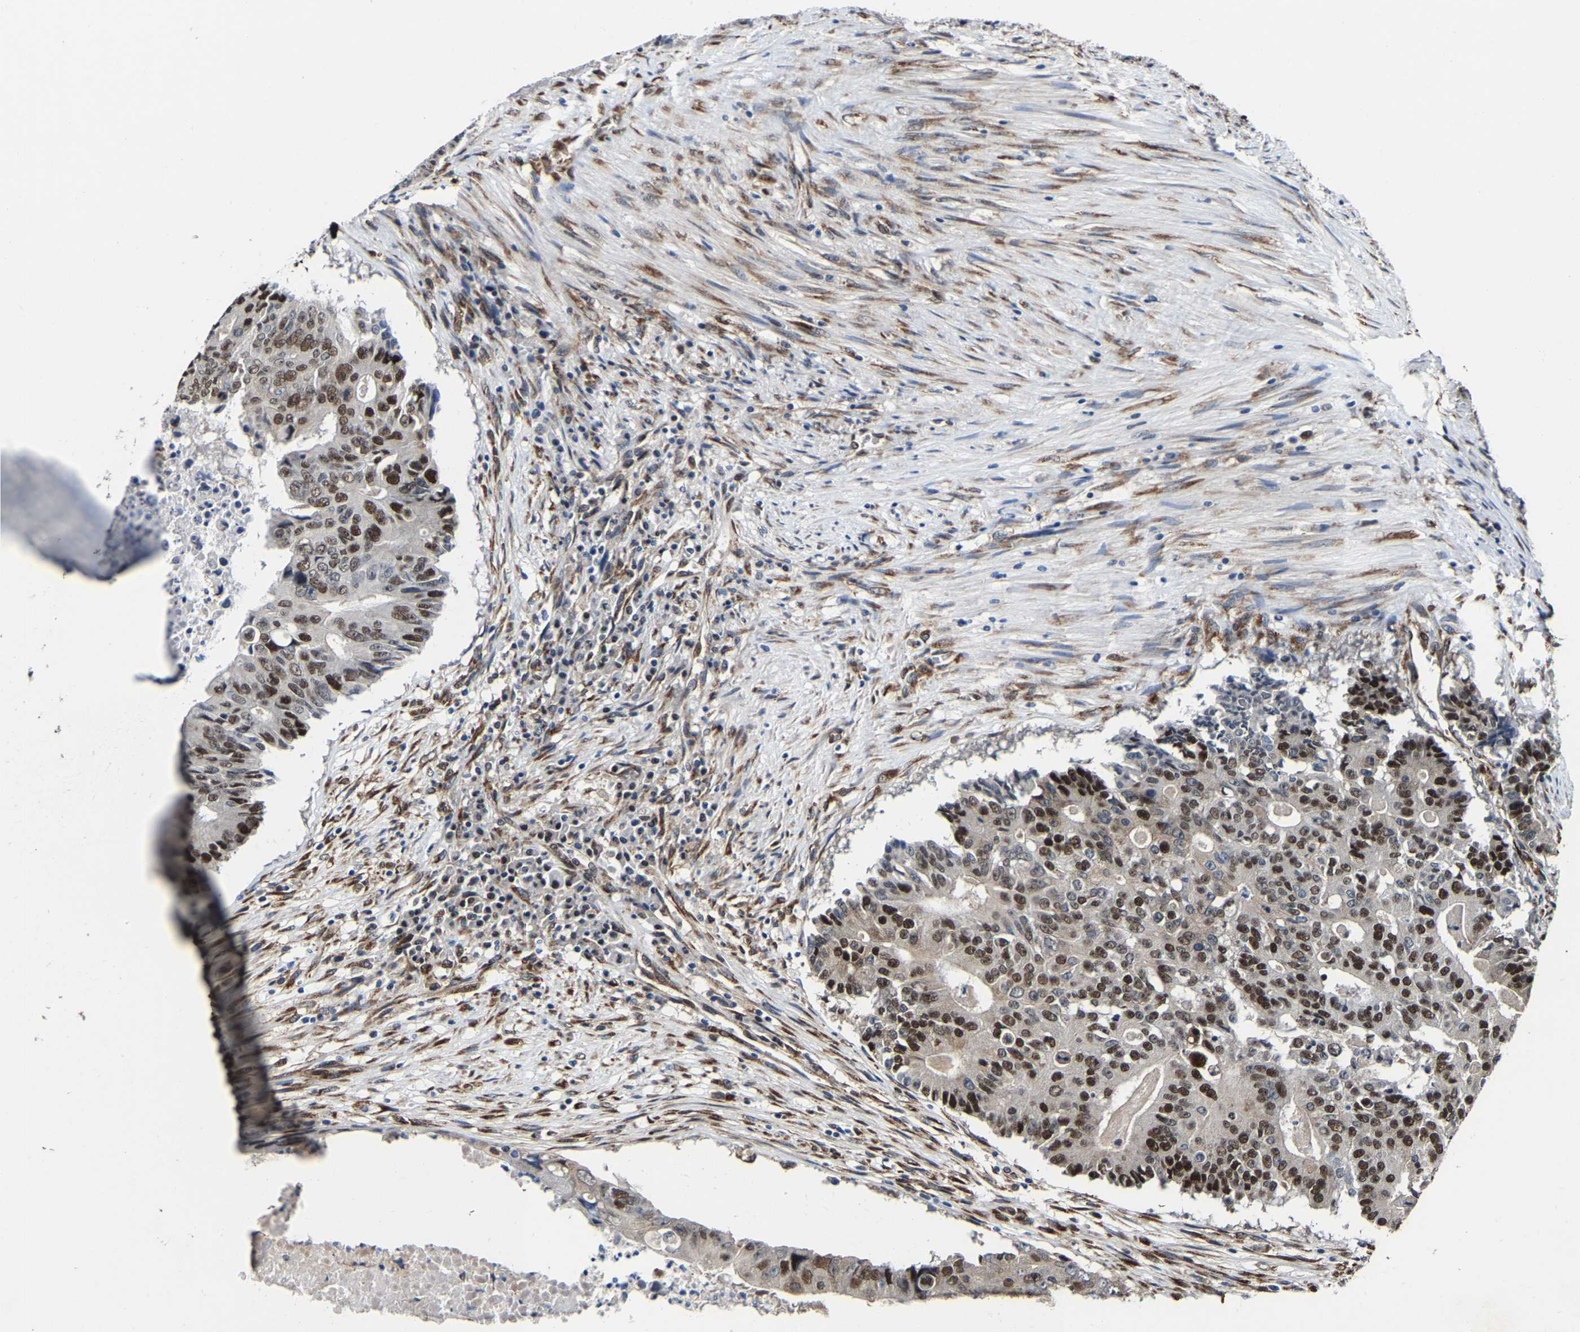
{"staining": {"intensity": "strong", "quantity": "25%-75%", "location": "nuclear"}, "tissue": "colorectal cancer", "cell_type": "Tumor cells", "image_type": "cancer", "snomed": [{"axis": "morphology", "description": "Adenocarcinoma, NOS"}, {"axis": "topography", "description": "Colon"}], "caption": "There is high levels of strong nuclear positivity in tumor cells of colorectal cancer, as demonstrated by immunohistochemical staining (brown color).", "gene": "METTL1", "patient": {"sex": "male", "age": 87}}